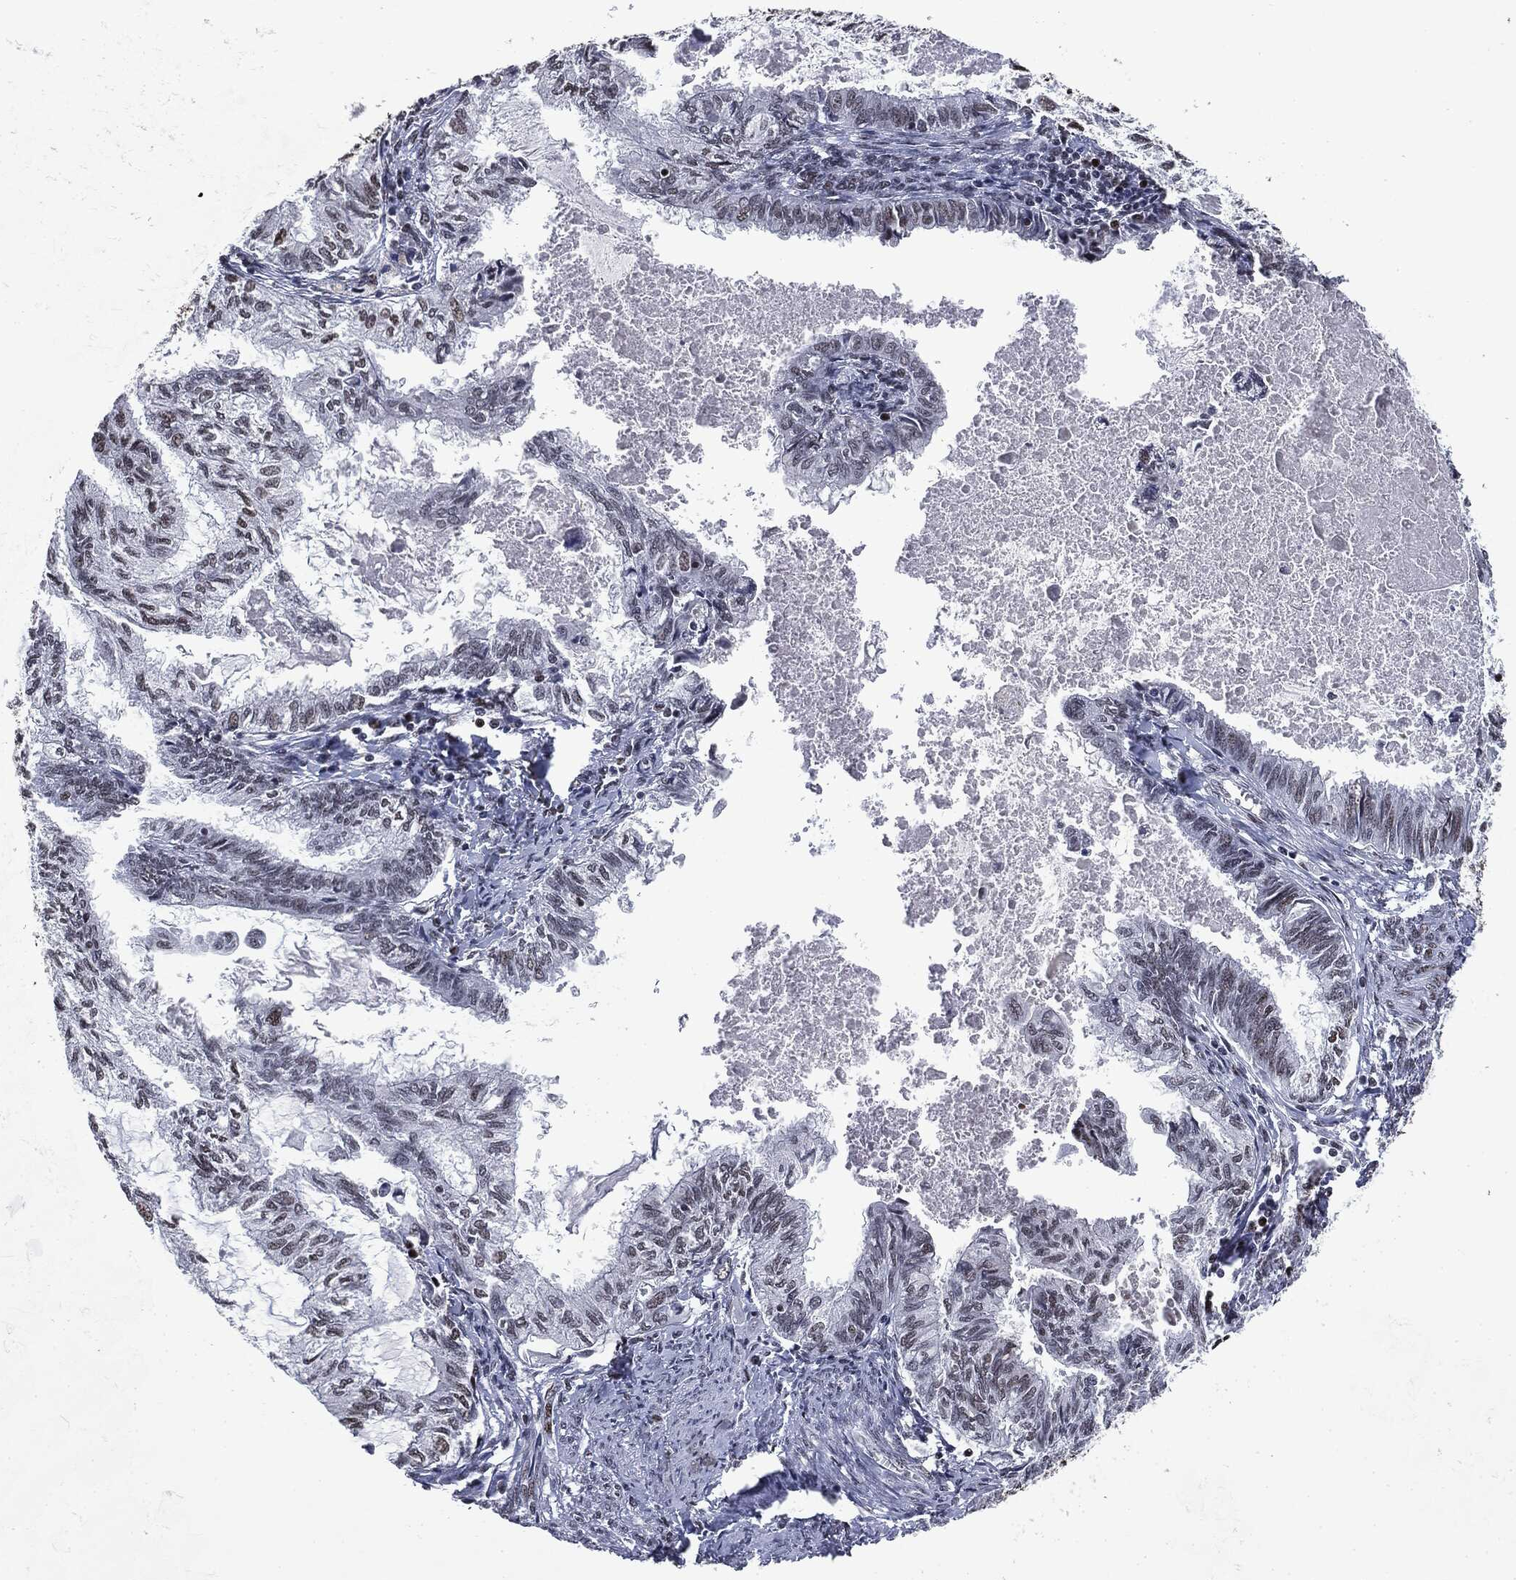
{"staining": {"intensity": "moderate", "quantity": "25%-75%", "location": "nuclear"}, "tissue": "endometrial cancer", "cell_type": "Tumor cells", "image_type": "cancer", "snomed": [{"axis": "morphology", "description": "Adenocarcinoma, NOS"}, {"axis": "topography", "description": "Endometrium"}], "caption": "Immunohistochemical staining of endometrial adenocarcinoma exhibits medium levels of moderate nuclear protein positivity in approximately 25%-75% of tumor cells.", "gene": "MSH2", "patient": {"sex": "female", "age": 86}}